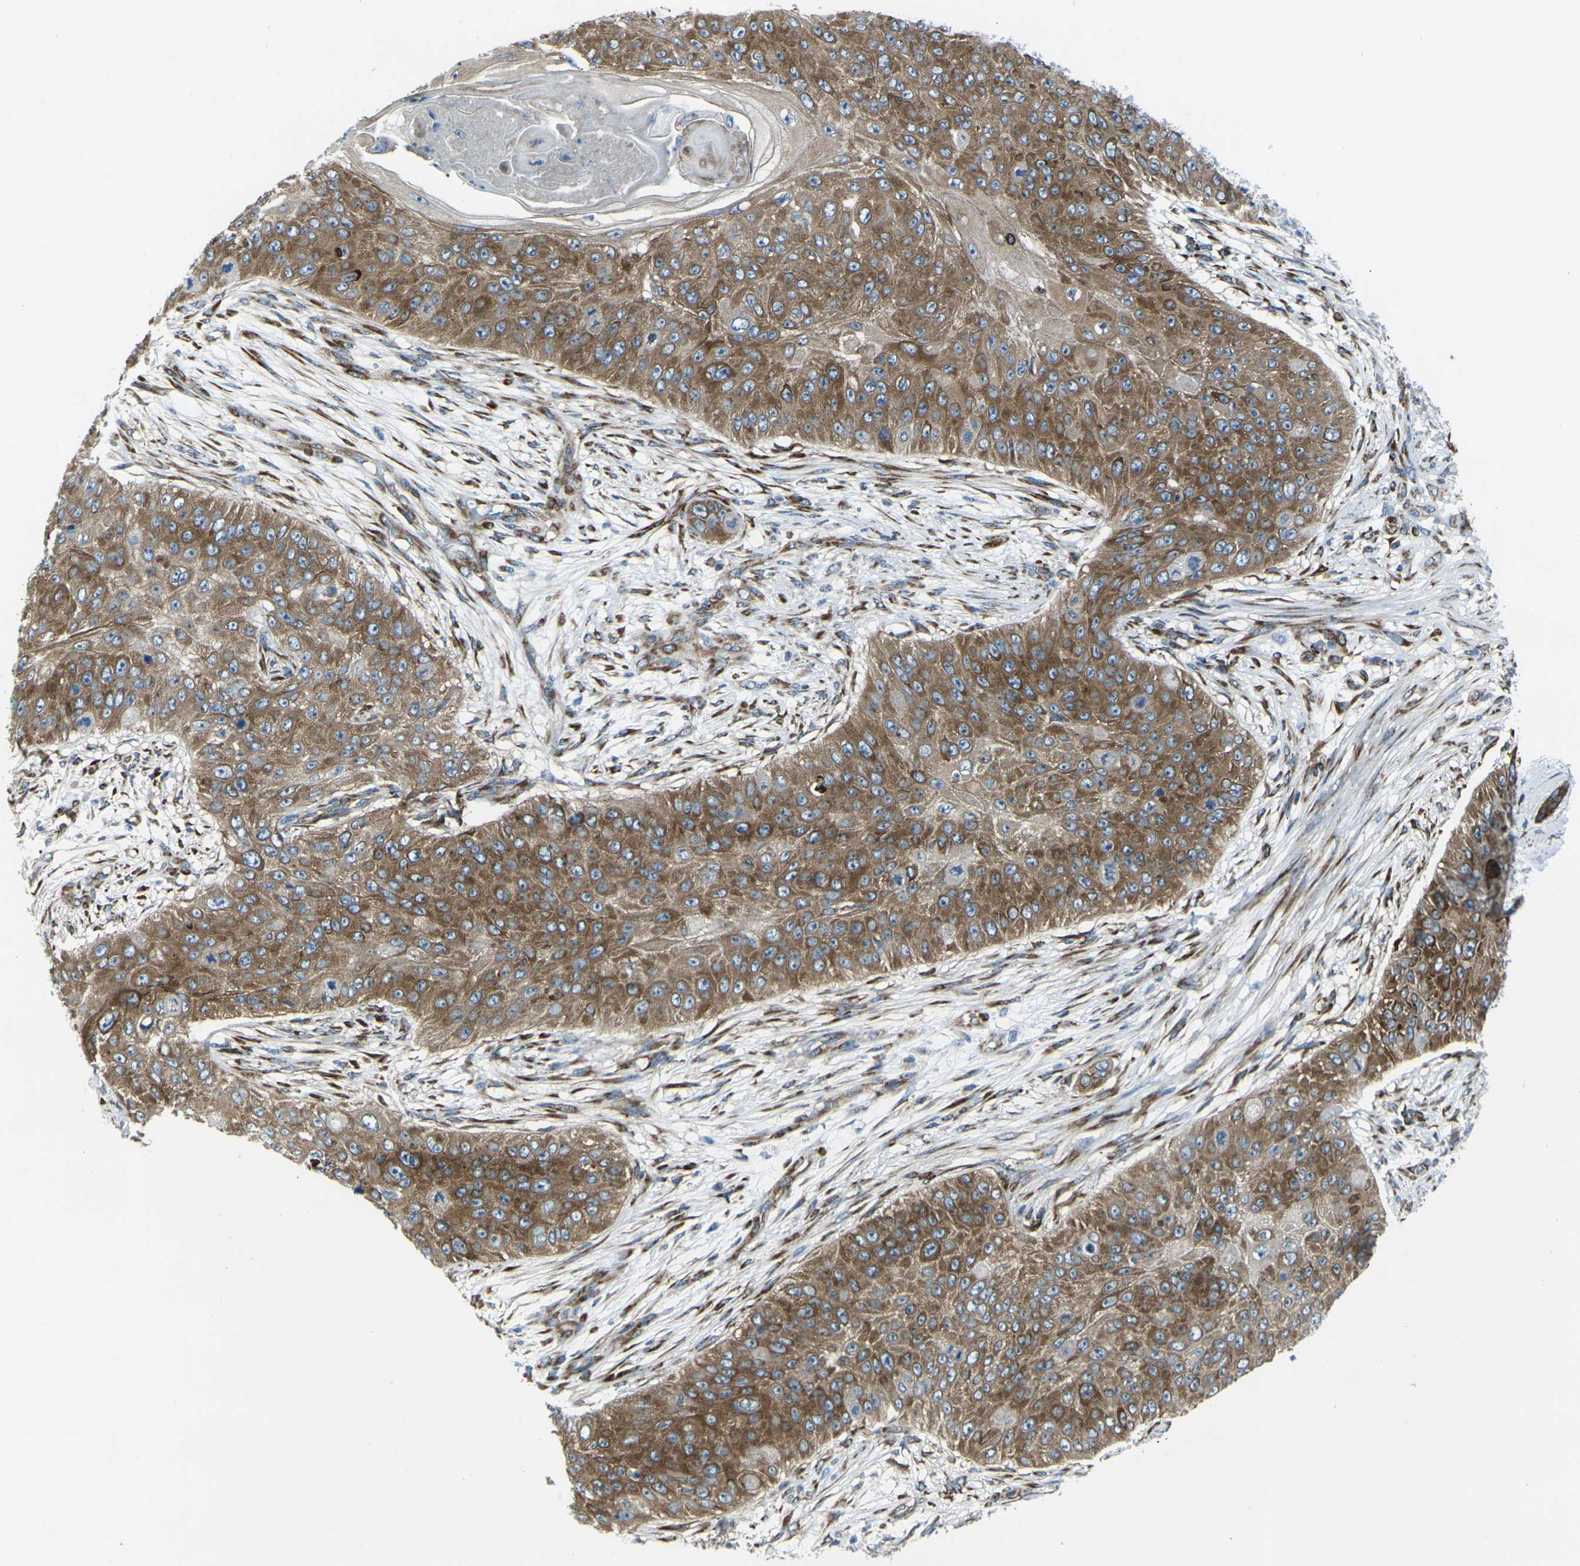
{"staining": {"intensity": "moderate", "quantity": ">75%", "location": "cytoplasmic/membranous"}, "tissue": "skin cancer", "cell_type": "Tumor cells", "image_type": "cancer", "snomed": [{"axis": "morphology", "description": "Squamous cell carcinoma, NOS"}, {"axis": "topography", "description": "Skin"}], "caption": "Skin squamous cell carcinoma tissue reveals moderate cytoplasmic/membranous staining in approximately >75% of tumor cells, visualized by immunohistochemistry. Nuclei are stained in blue.", "gene": "CELSR2", "patient": {"sex": "female", "age": 80}}